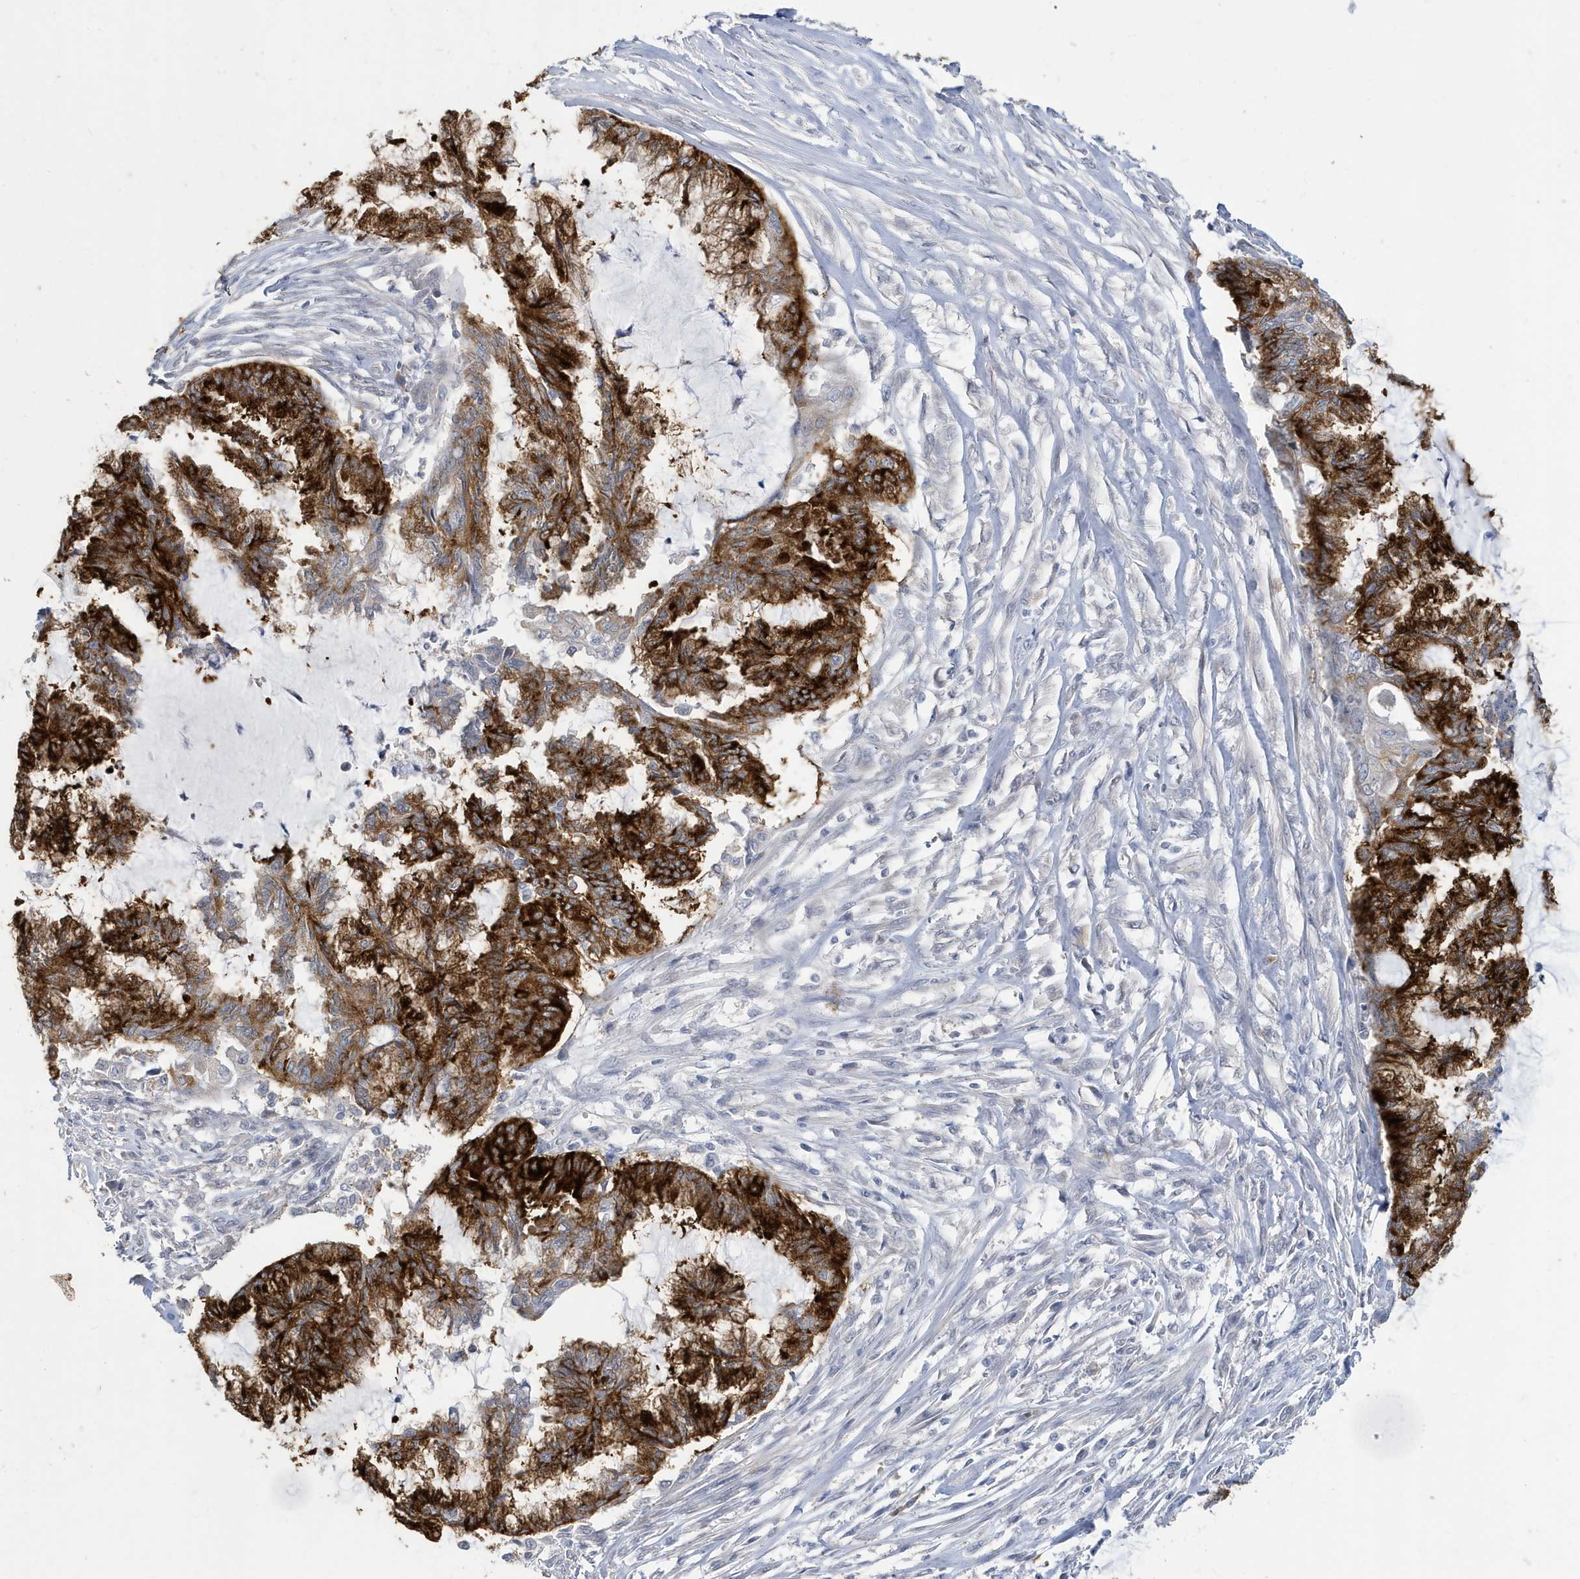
{"staining": {"intensity": "strong", "quantity": ">75%", "location": "cytoplasmic/membranous"}, "tissue": "endometrial cancer", "cell_type": "Tumor cells", "image_type": "cancer", "snomed": [{"axis": "morphology", "description": "Adenocarcinoma, NOS"}, {"axis": "topography", "description": "Endometrium"}], "caption": "Endometrial cancer was stained to show a protein in brown. There is high levels of strong cytoplasmic/membranous positivity in about >75% of tumor cells.", "gene": "ZNF654", "patient": {"sex": "female", "age": 86}}